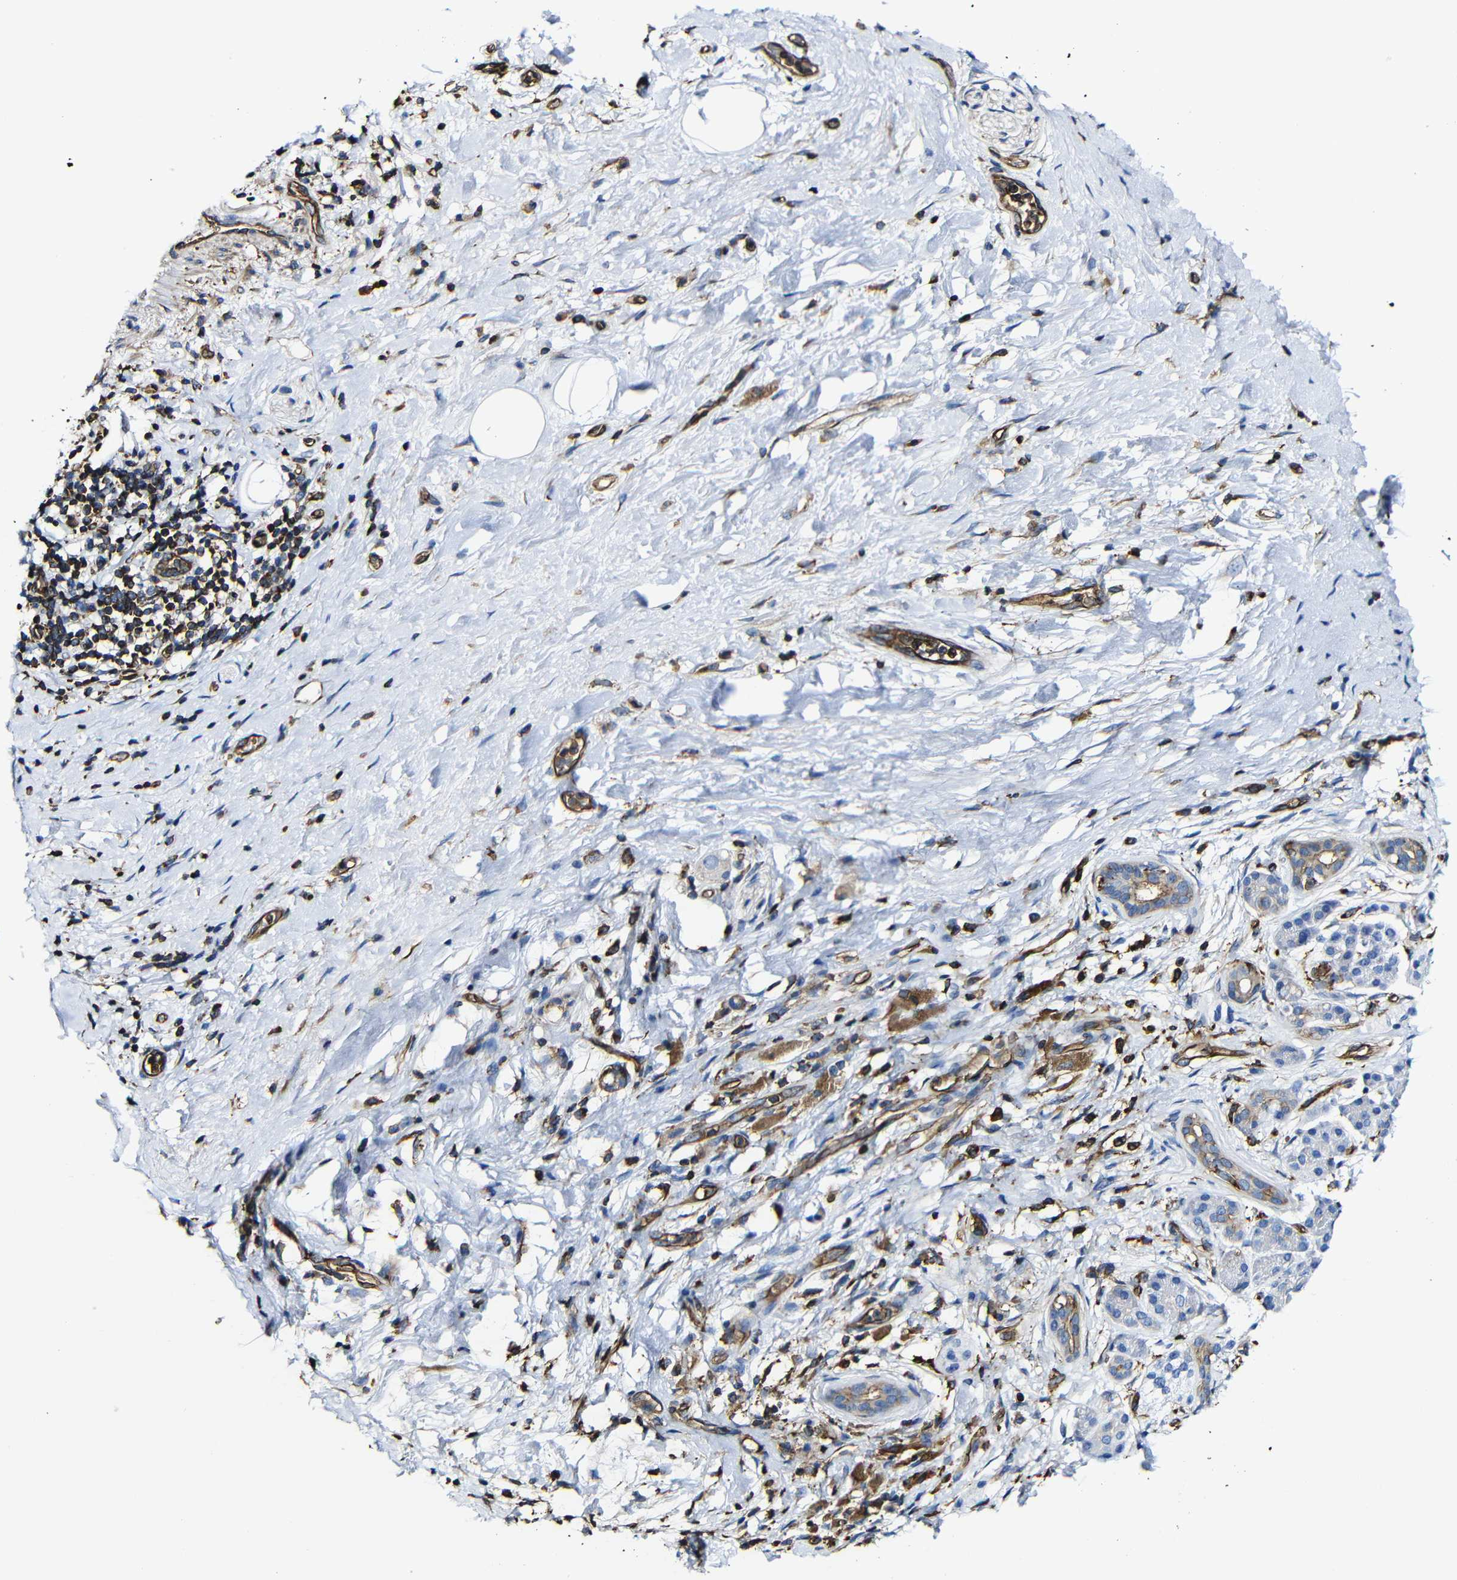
{"staining": {"intensity": "weak", "quantity": "25%-75%", "location": "cytoplasmic/membranous"}, "tissue": "pancreatic cancer", "cell_type": "Tumor cells", "image_type": "cancer", "snomed": [{"axis": "morphology", "description": "Adenocarcinoma, NOS"}, {"axis": "topography", "description": "Pancreas"}], "caption": "DAB immunohistochemical staining of pancreatic adenocarcinoma exhibits weak cytoplasmic/membranous protein positivity in approximately 25%-75% of tumor cells.", "gene": "MSN", "patient": {"sex": "male", "age": 55}}